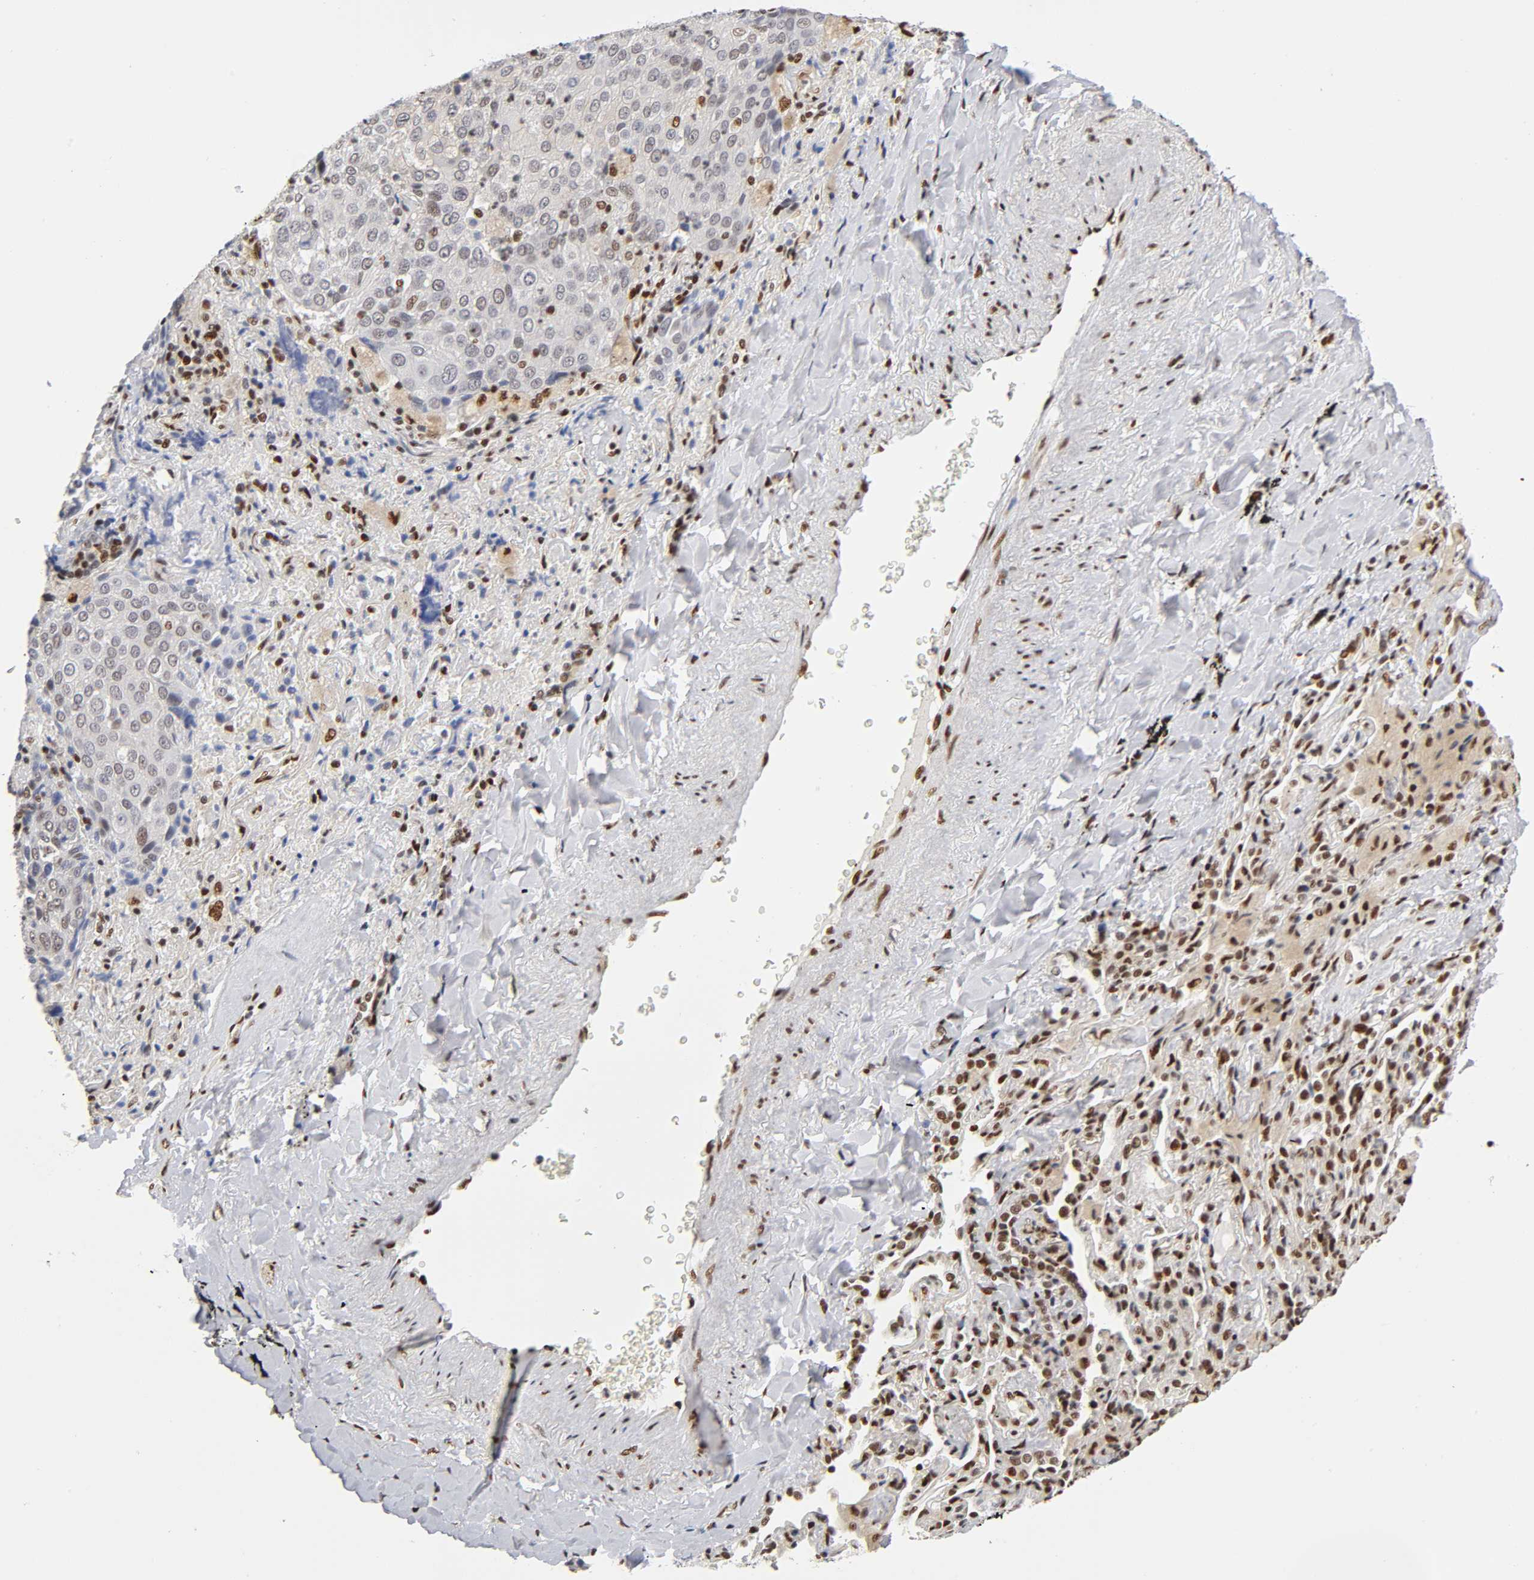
{"staining": {"intensity": "strong", "quantity": "25%-75%", "location": "nuclear"}, "tissue": "lung cancer", "cell_type": "Tumor cells", "image_type": "cancer", "snomed": [{"axis": "morphology", "description": "Squamous cell carcinoma, NOS"}, {"axis": "topography", "description": "Lung"}], "caption": "Immunohistochemistry staining of lung squamous cell carcinoma, which reveals high levels of strong nuclear staining in about 25%-75% of tumor cells indicating strong nuclear protein expression. The staining was performed using DAB (brown) for protein detection and nuclei were counterstained in hematoxylin (blue).", "gene": "NR3C1", "patient": {"sex": "male", "age": 54}}